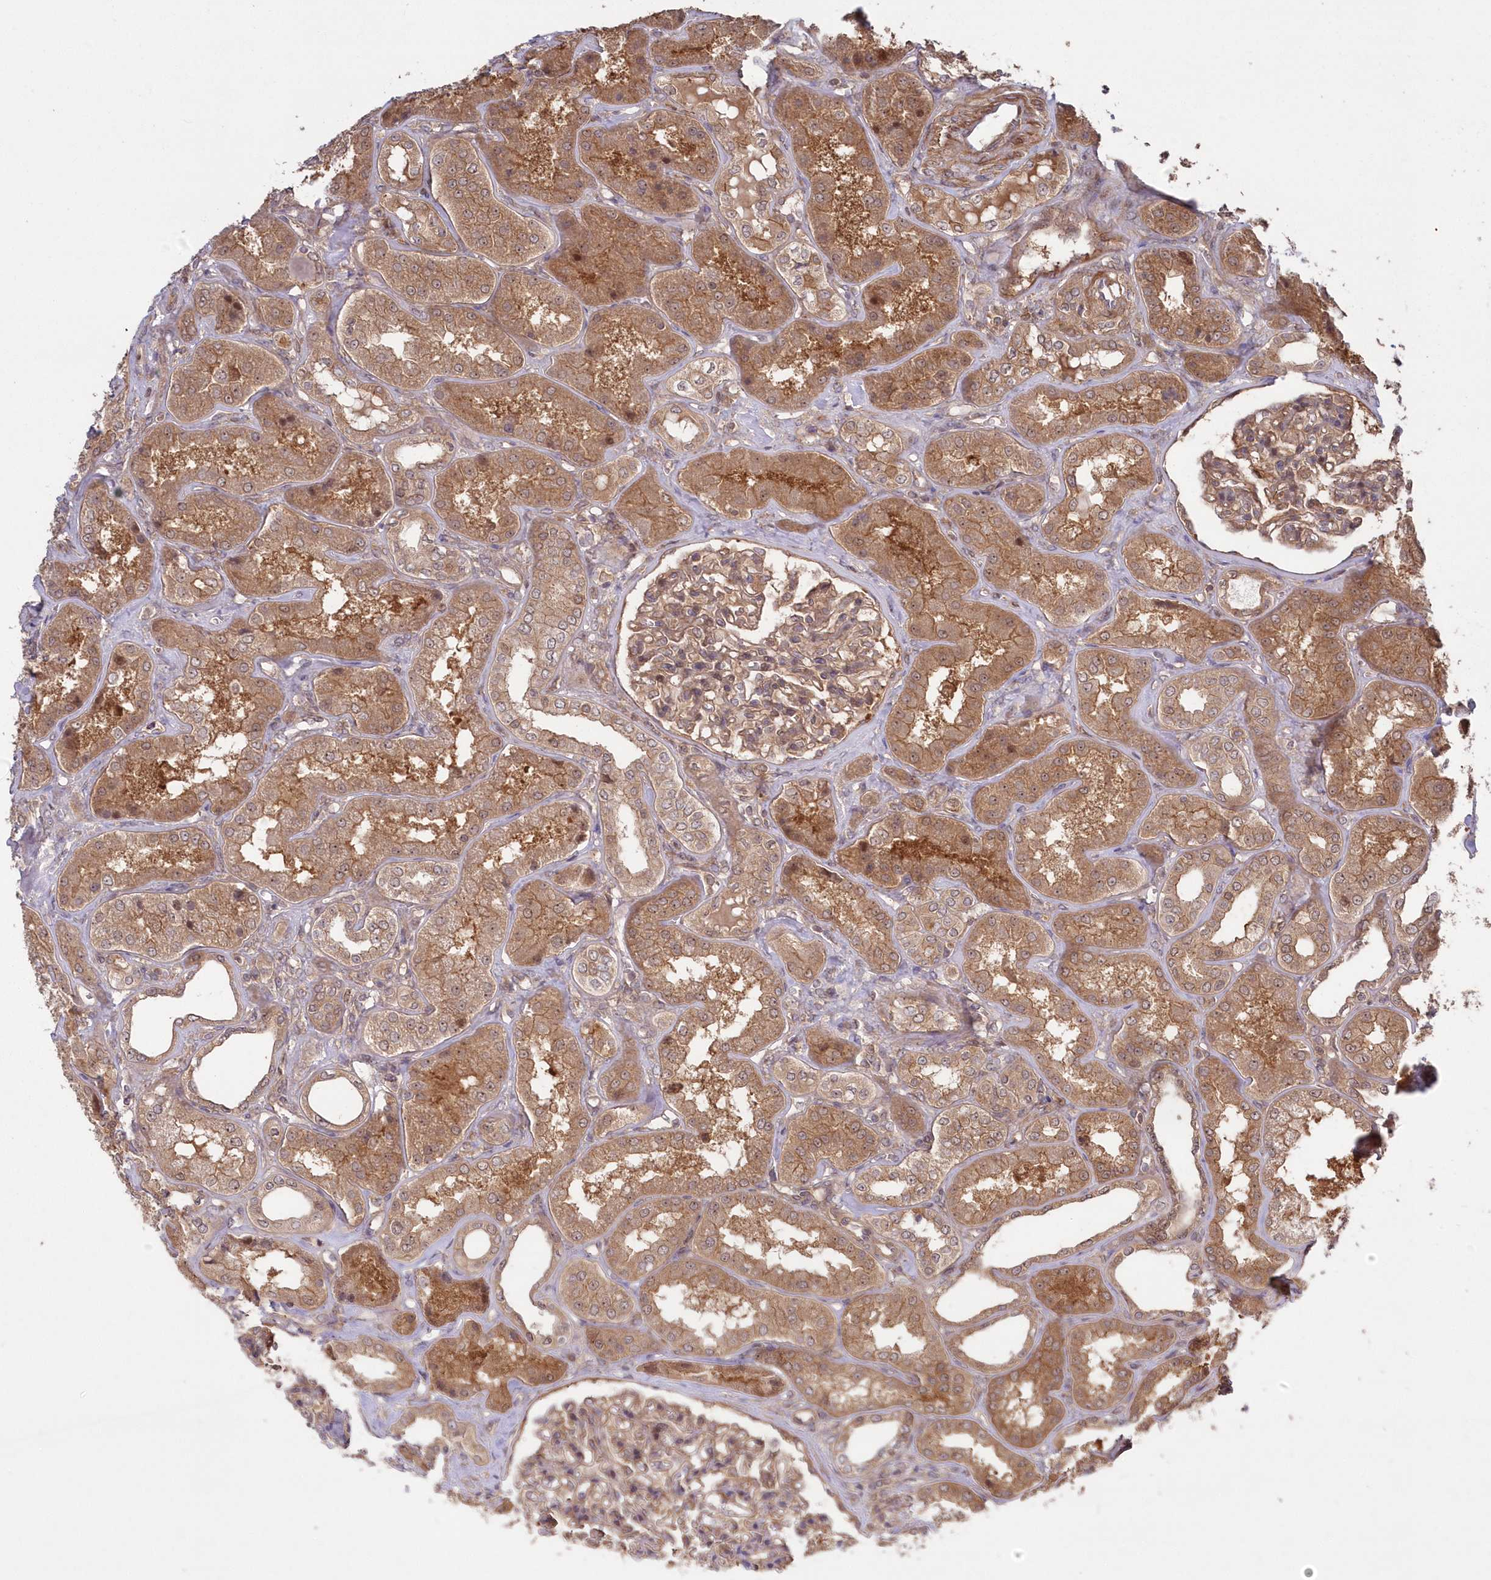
{"staining": {"intensity": "moderate", "quantity": ">75%", "location": "cytoplasmic/membranous"}, "tissue": "kidney", "cell_type": "Cells in glomeruli", "image_type": "normal", "snomed": [{"axis": "morphology", "description": "Normal tissue, NOS"}, {"axis": "topography", "description": "Kidney"}], "caption": "Cells in glomeruli show medium levels of moderate cytoplasmic/membranous positivity in about >75% of cells in normal human kidney. (DAB IHC with brightfield microscopy, high magnification).", "gene": "TBCA", "patient": {"sex": "female", "age": 56}}